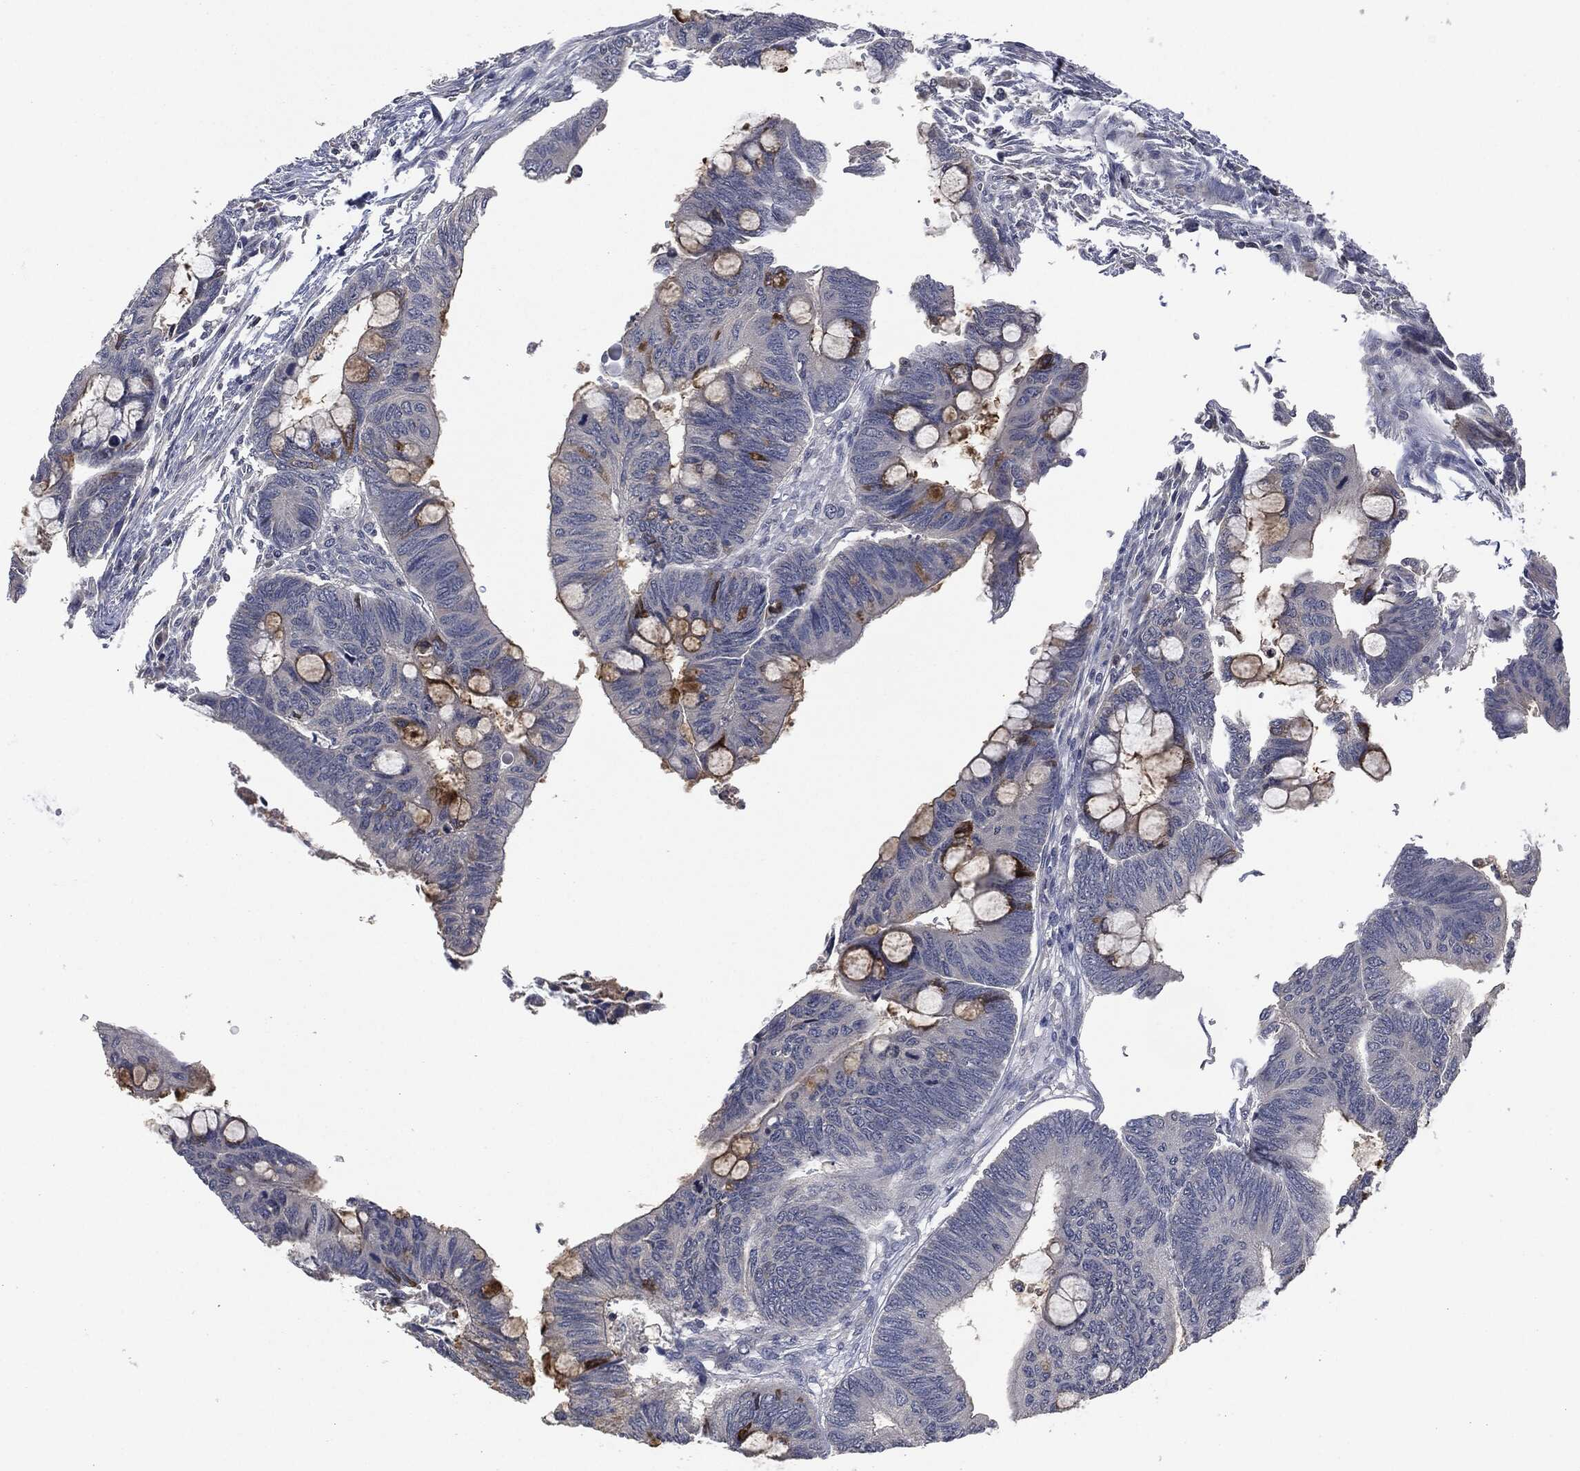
{"staining": {"intensity": "negative", "quantity": "none", "location": "none"}, "tissue": "colorectal cancer", "cell_type": "Tumor cells", "image_type": "cancer", "snomed": [{"axis": "morphology", "description": "Normal tissue, NOS"}, {"axis": "morphology", "description": "Adenocarcinoma, NOS"}, {"axis": "topography", "description": "Rectum"}, {"axis": "topography", "description": "Peripheral nerve tissue"}], "caption": "Colorectal cancer (adenocarcinoma) stained for a protein using immunohistochemistry exhibits no positivity tumor cells.", "gene": "IL1RN", "patient": {"sex": "male", "age": 92}}